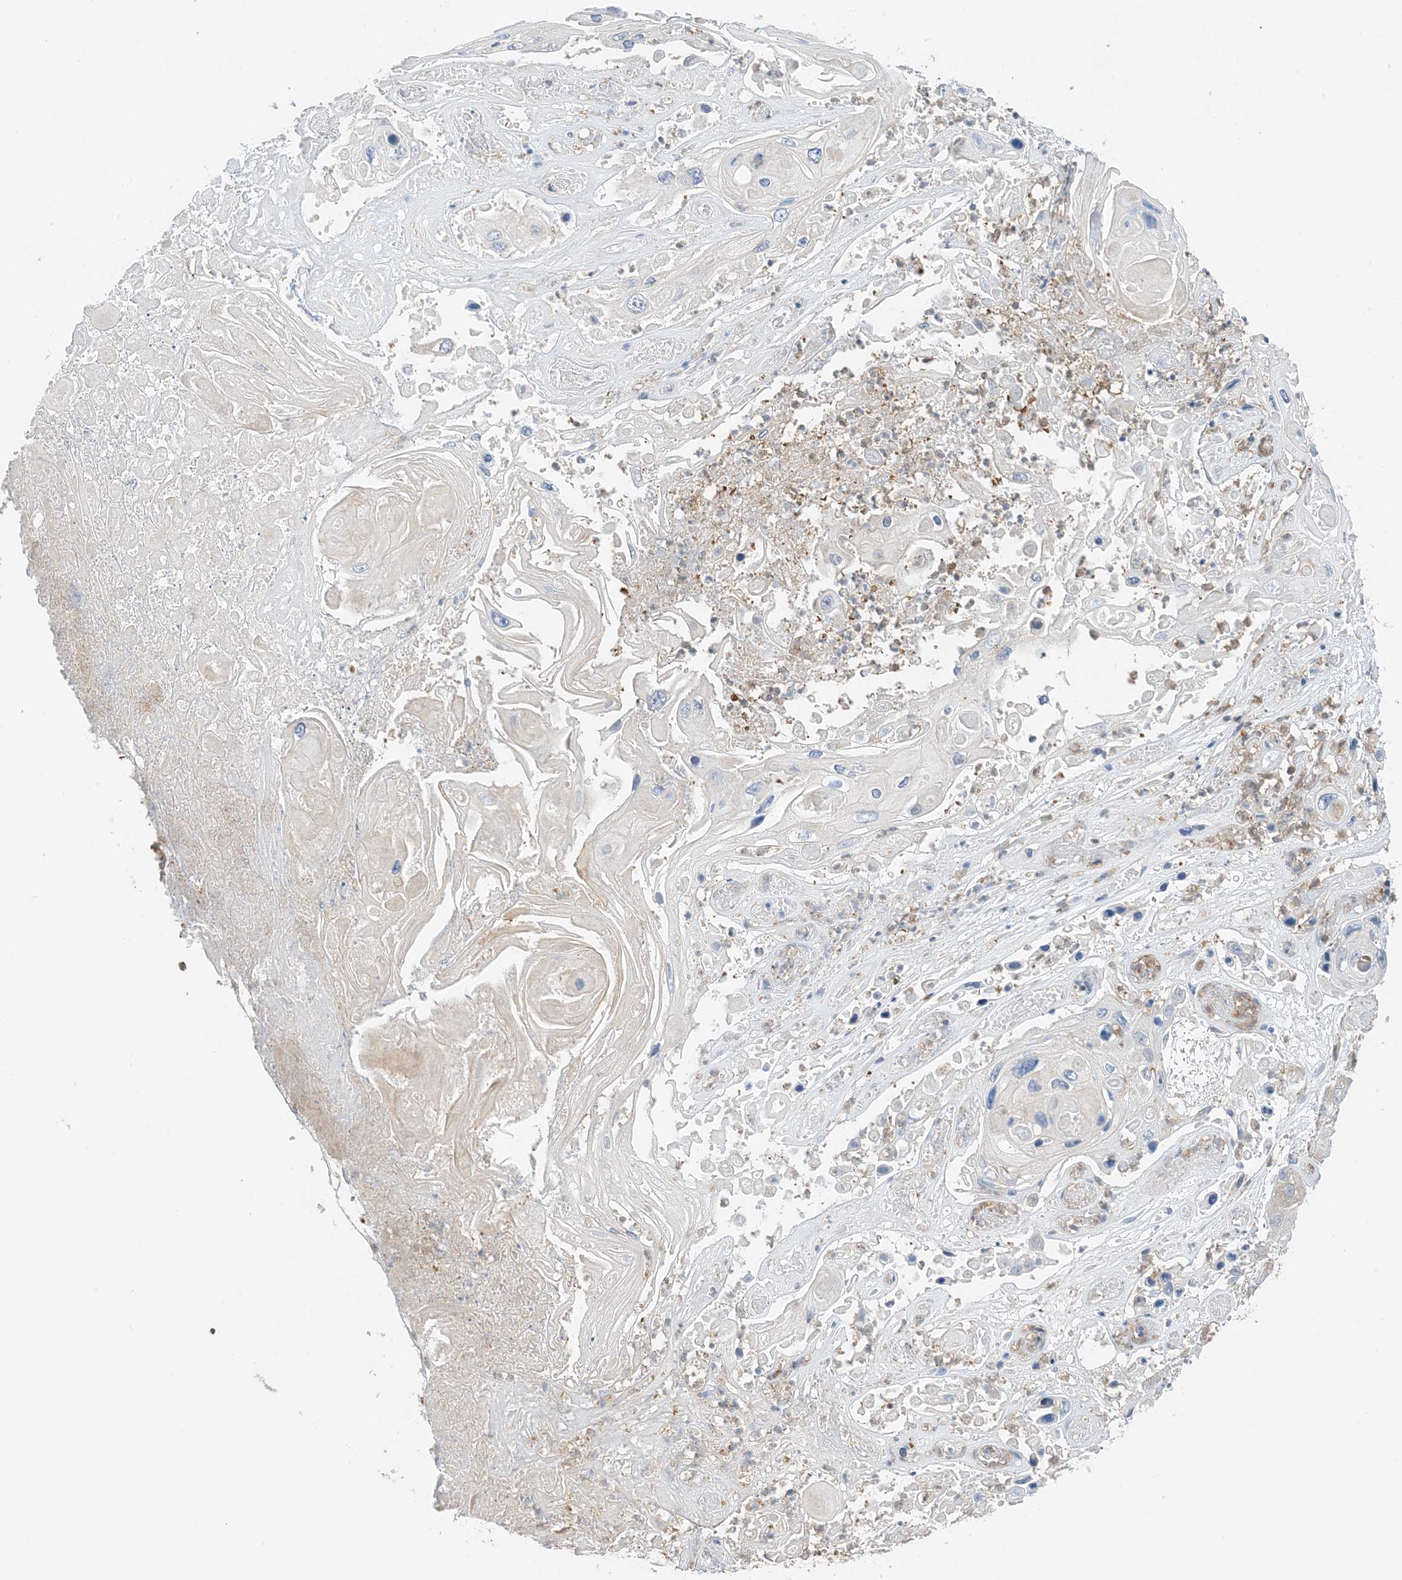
{"staining": {"intensity": "negative", "quantity": "none", "location": "none"}, "tissue": "skin cancer", "cell_type": "Tumor cells", "image_type": "cancer", "snomed": [{"axis": "morphology", "description": "Squamous cell carcinoma, NOS"}, {"axis": "topography", "description": "Skin"}], "caption": "There is no significant positivity in tumor cells of skin squamous cell carcinoma.", "gene": "KIFBP", "patient": {"sex": "male", "age": 55}}